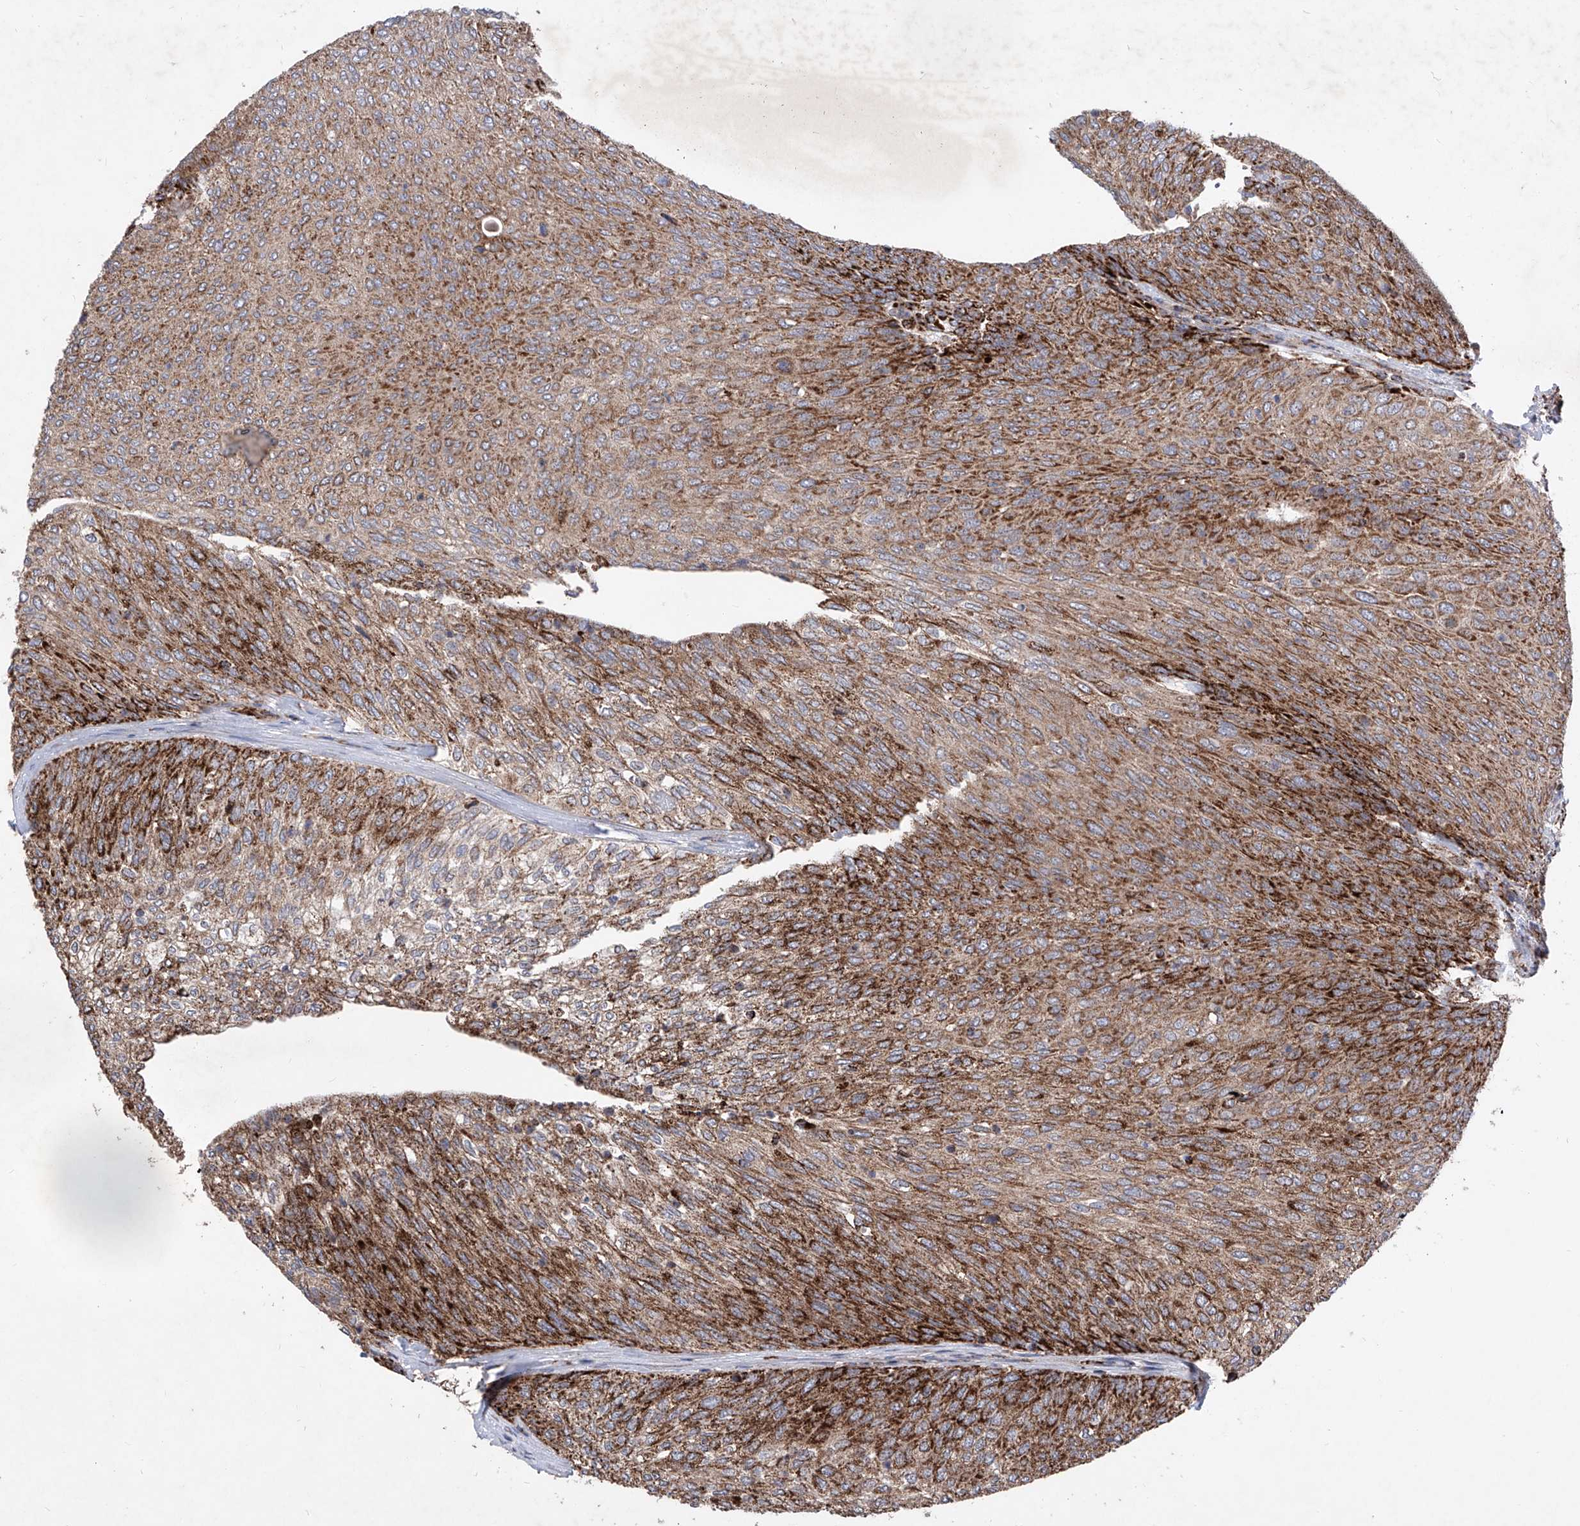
{"staining": {"intensity": "strong", "quantity": ">75%", "location": "cytoplasmic/membranous"}, "tissue": "urothelial cancer", "cell_type": "Tumor cells", "image_type": "cancer", "snomed": [{"axis": "morphology", "description": "Urothelial carcinoma, Low grade"}, {"axis": "topography", "description": "Urinary bladder"}], "caption": "There is high levels of strong cytoplasmic/membranous expression in tumor cells of urothelial cancer, as demonstrated by immunohistochemical staining (brown color).", "gene": "SEMA6A", "patient": {"sex": "female", "age": 79}}